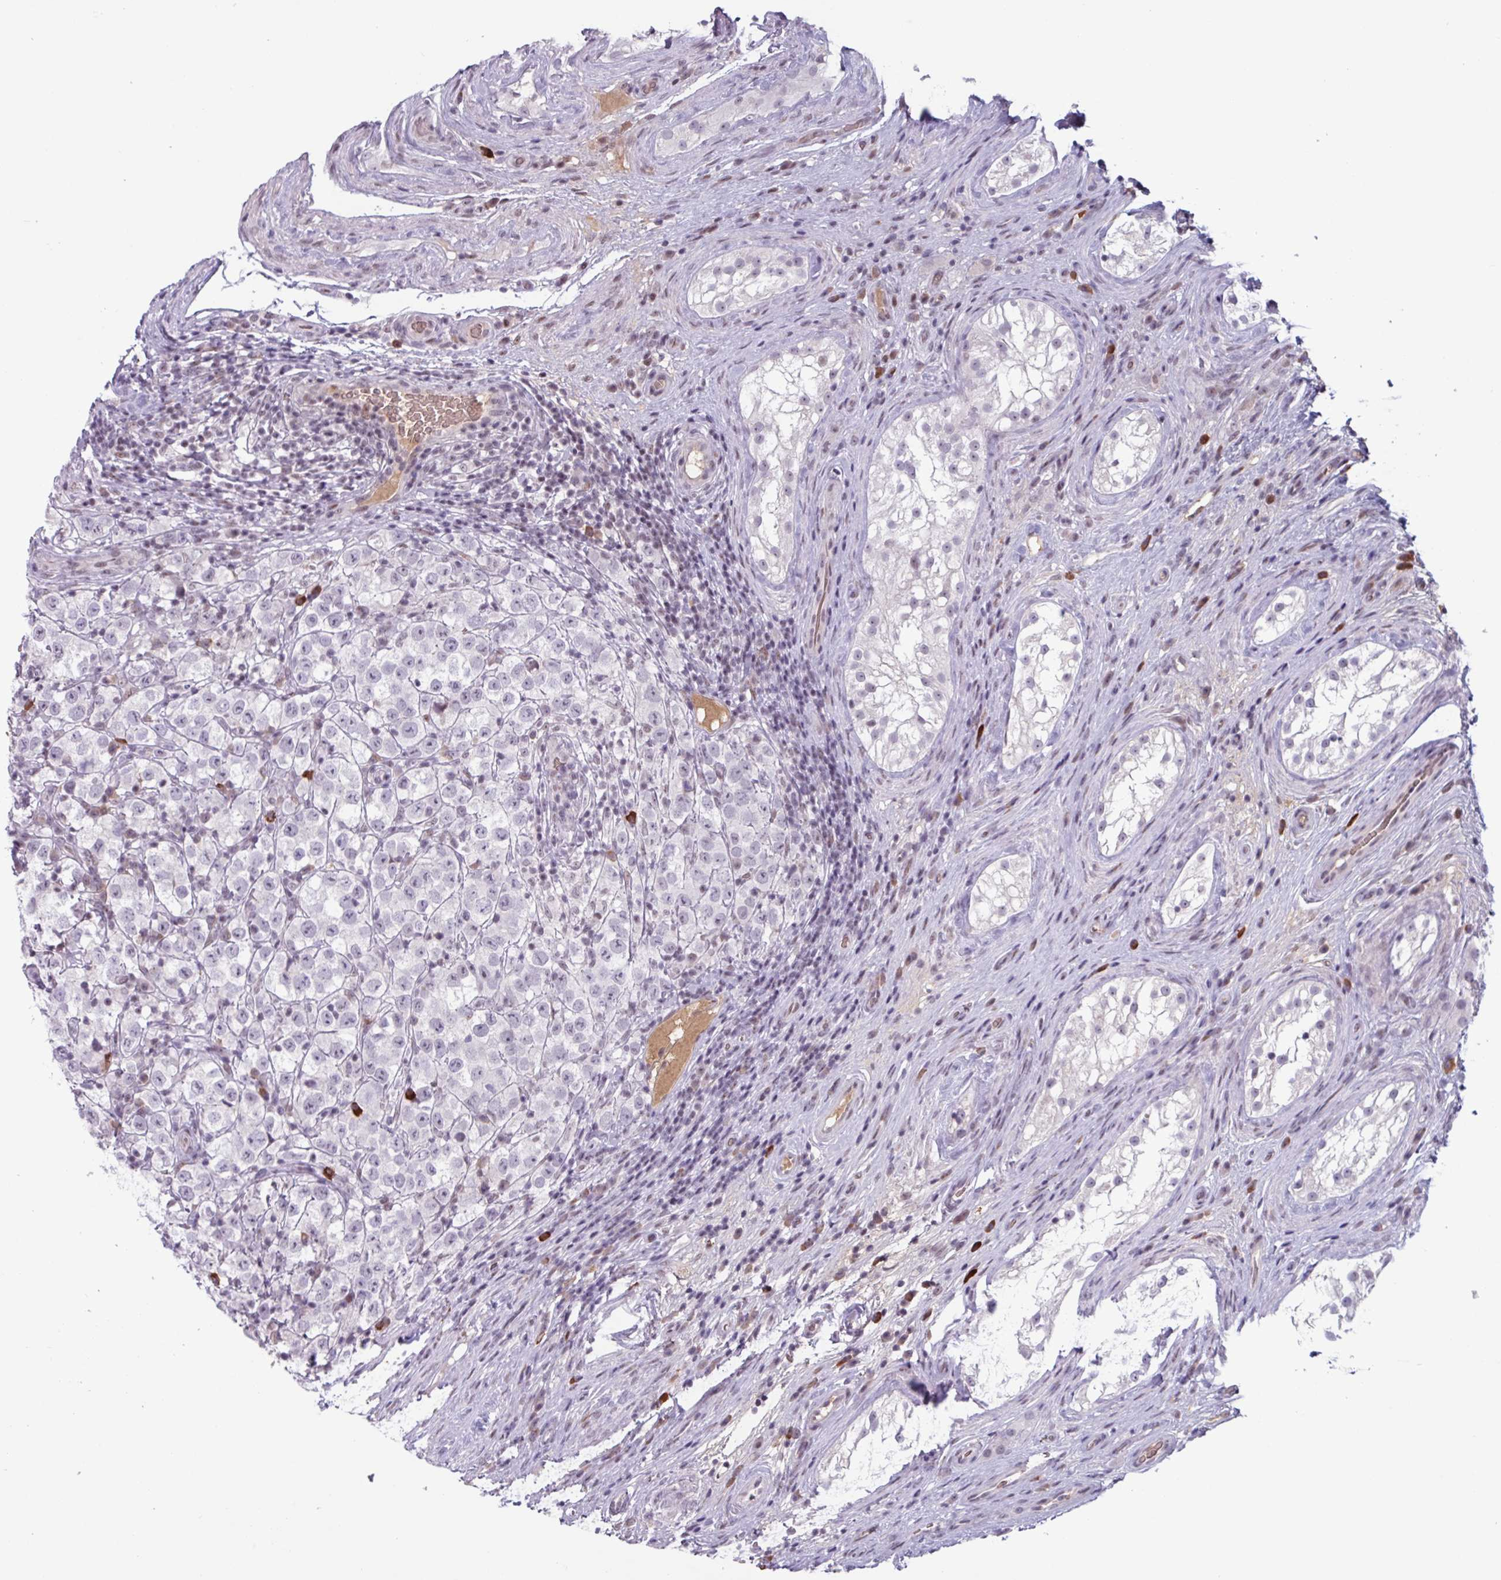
{"staining": {"intensity": "negative", "quantity": "none", "location": "none"}, "tissue": "testis cancer", "cell_type": "Tumor cells", "image_type": "cancer", "snomed": [{"axis": "morphology", "description": "Seminoma, NOS"}, {"axis": "morphology", "description": "Carcinoma, Embryonal, NOS"}, {"axis": "topography", "description": "Testis"}], "caption": "Immunohistochemical staining of embryonal carcinoma (testis) displays no significant expression in tumor cells.", "gene": "ZNF575", "patient": {"sex": "male", "age": 41}}